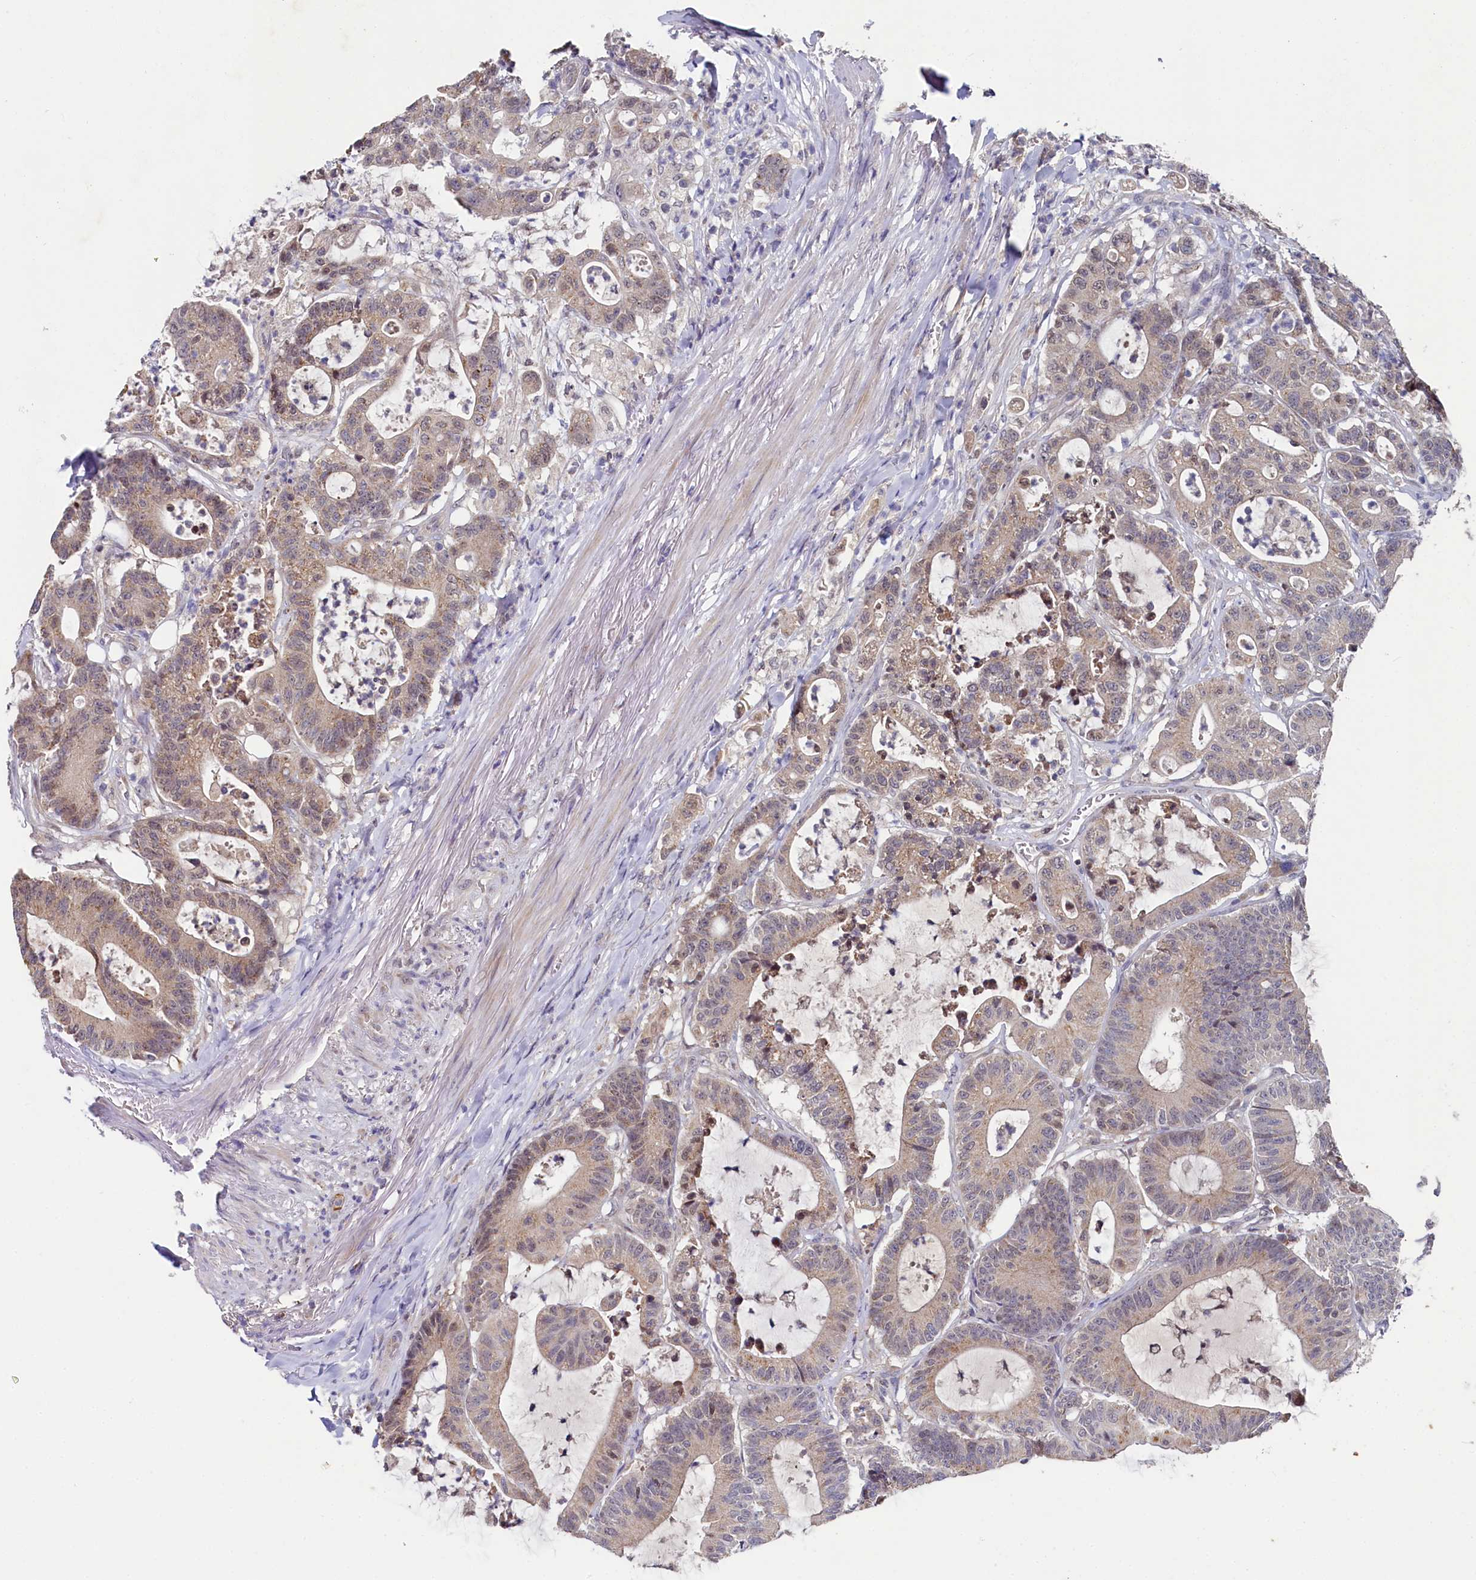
{"staining": {"intensity": "weak", "quantity": ">75%", "location": "cytoplasmic/membranous"}, "tissue": "colorectal cancer", "cell_type": "Tumor cells", "image_type": "cancer", "snomed": [{"axis": "morphology", "description": "Adenocarcinoma, NOS"}, {"axis": "topography", "description": "Colon"}], "caption": "A low amount of weak cytoplasmic/membranous staining is seen in approximately >75% of tumor cells in colorectal adenocarcinoma tissue.", "gene": "SPINK9", "patient": {"sex": "female", "age": 84}}